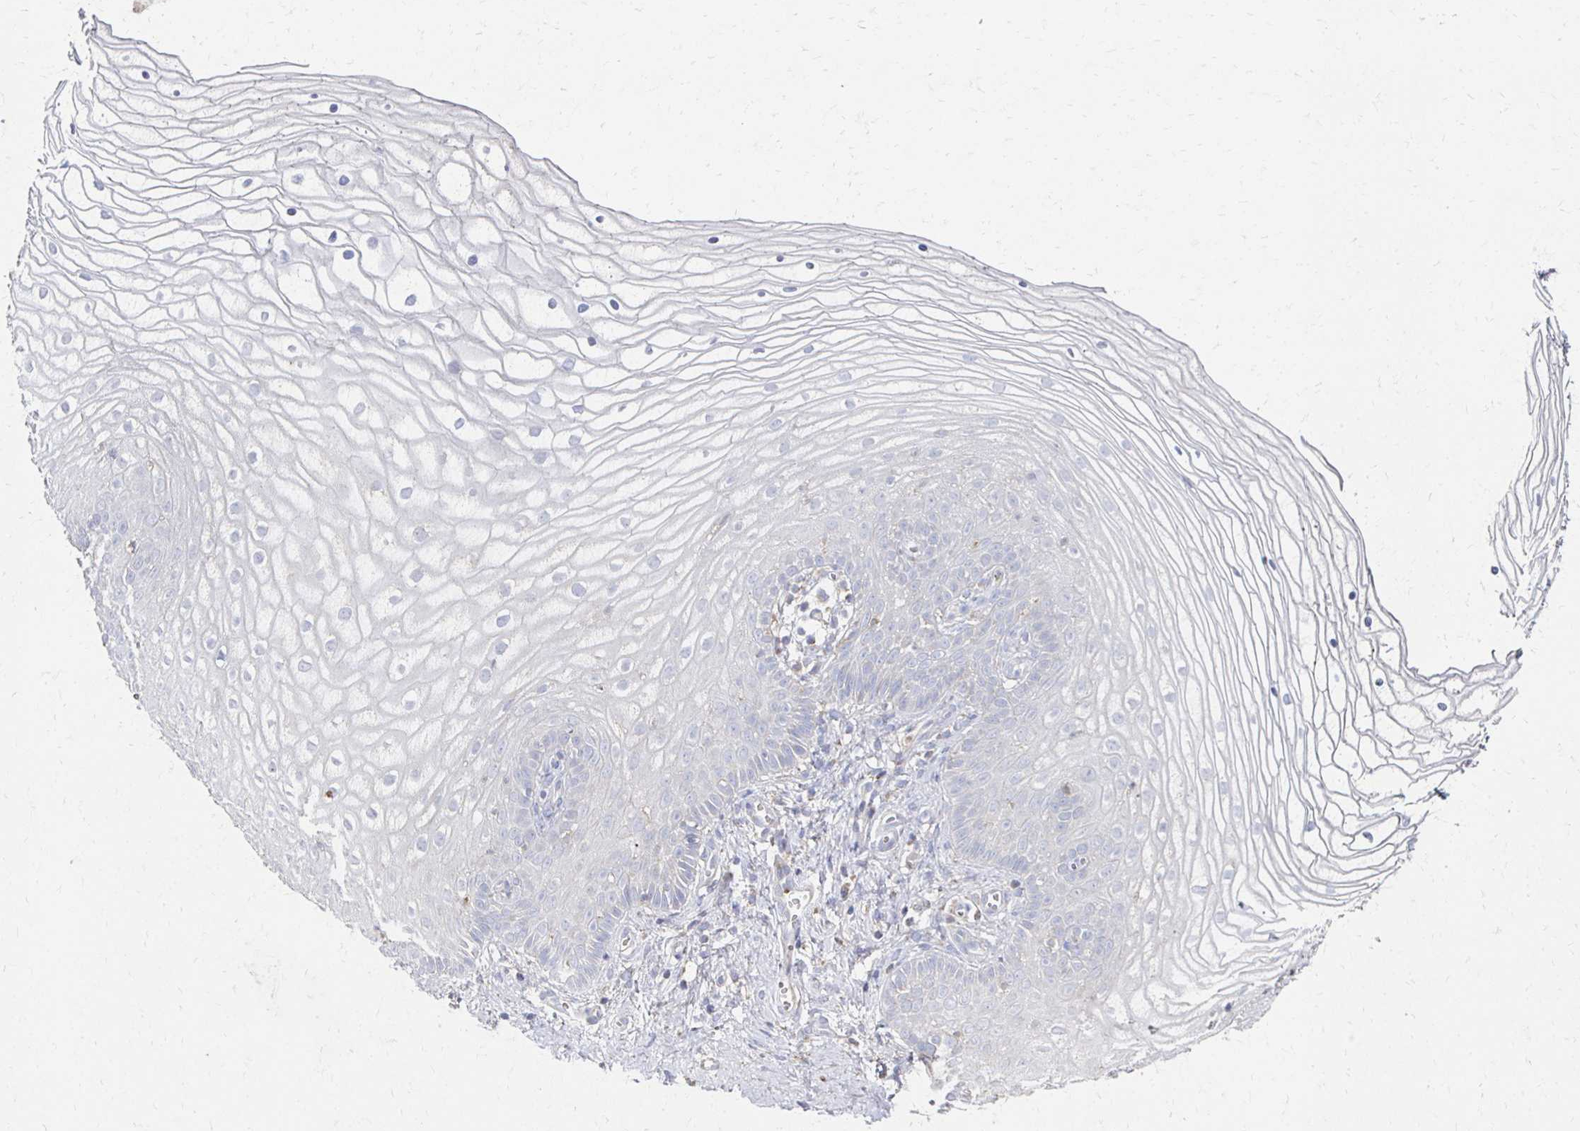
{"staining": {"intensity": "negative", "quantity": "none", "location": "none"}, "tissue": "vagina", "cell_type": "Squamous epithelial cells", "image_type": "normal", "snomed": [{"axis": "morphology", "description": "Normal tissue, NOS"}, {"axis": "topography", "description": "Vagina"}], "caption": "Squamous epithelial cells show no significant protein staining in benign vagina. (IHC, brightfield microscopy, high magnification).", "gene": "CX3CR1", "patient": {"sex": "female", "age": 56}}